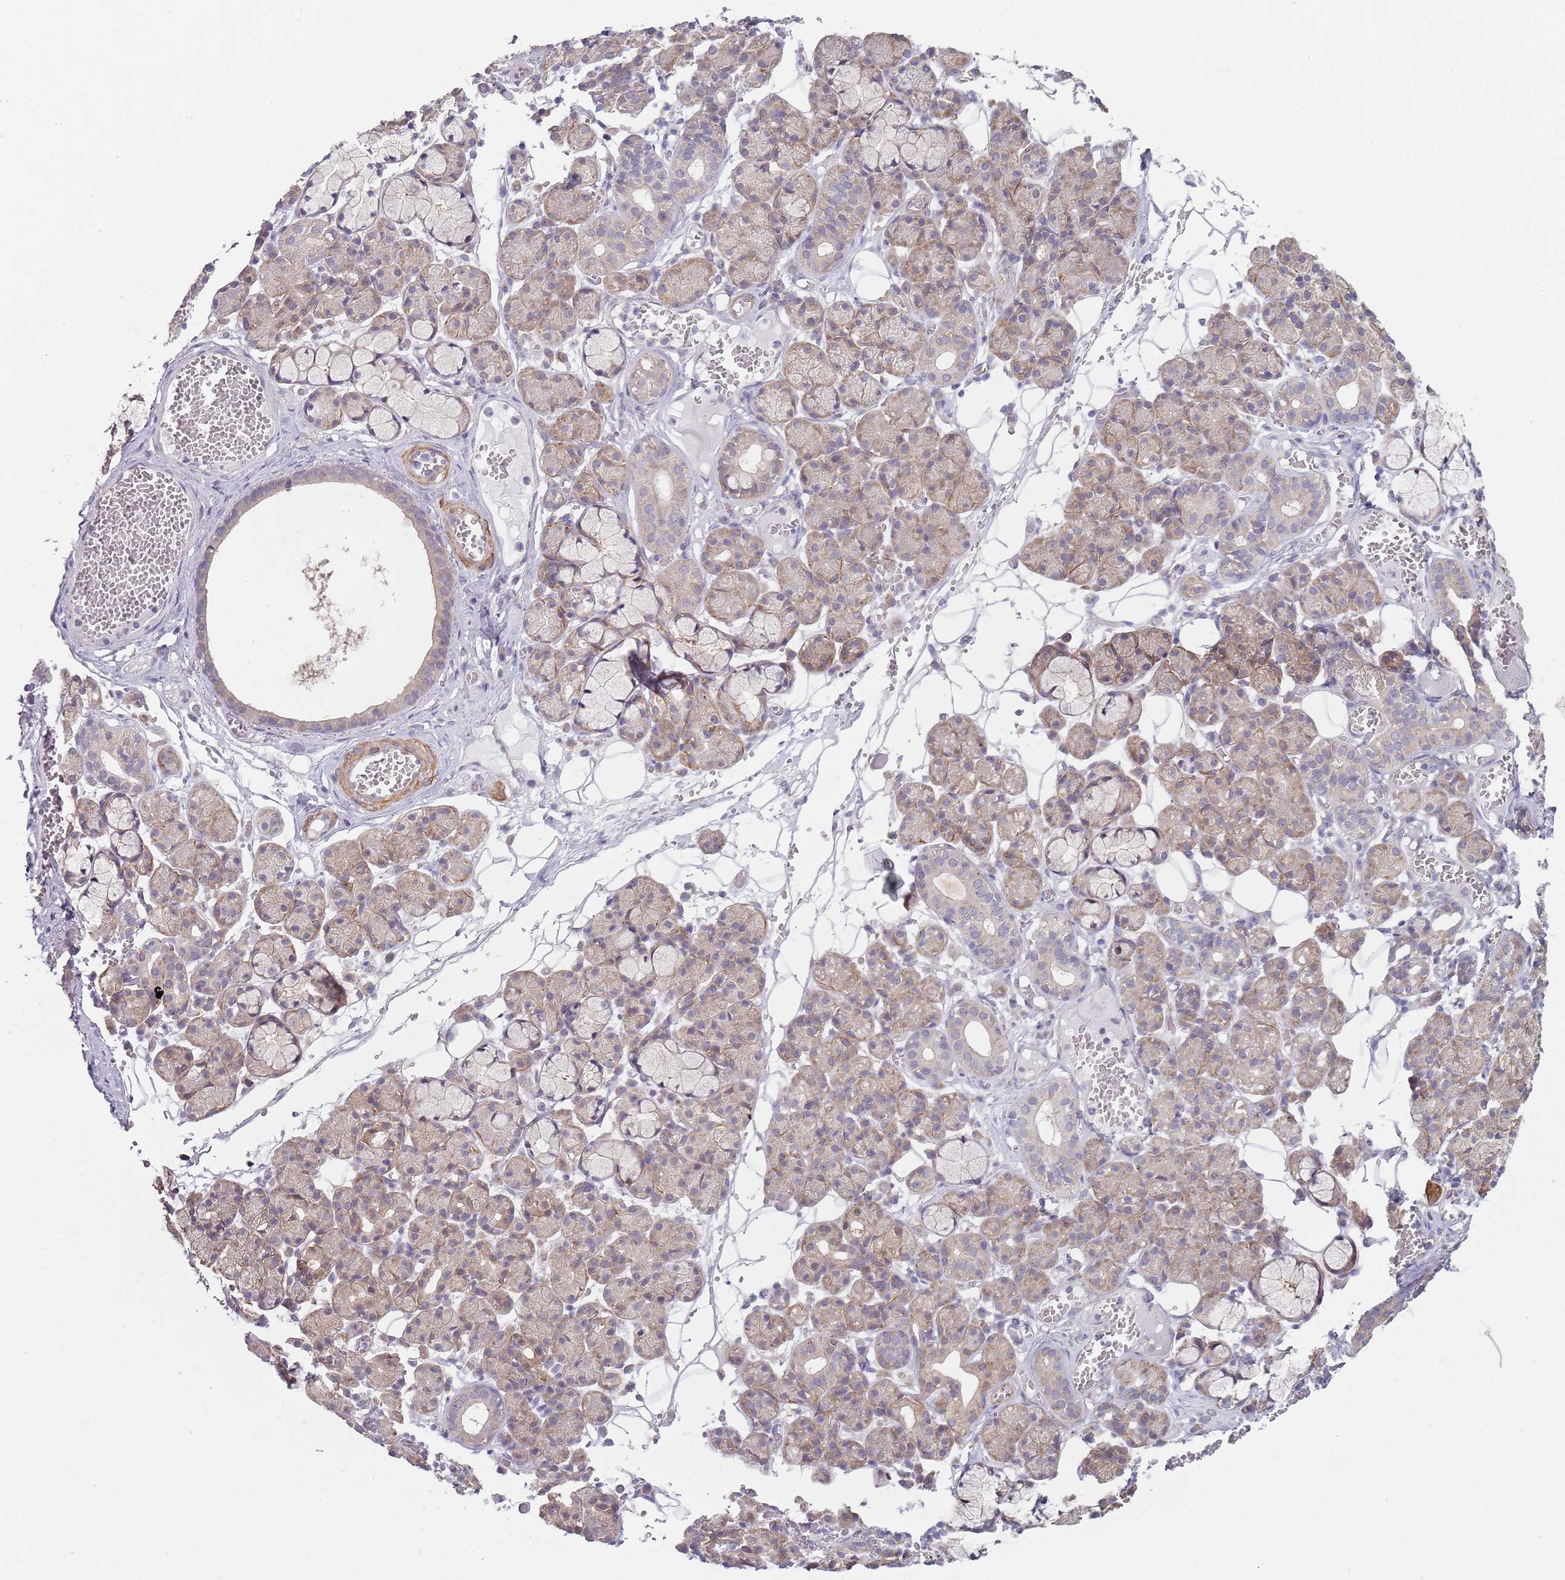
{"staining": {"intensity": "weak", "quantity": ">75%", "location": "cytoplasmic/membranous"}, "tissue": "salivary gland", "cell_type": "Glandular cells", "image_type": "normal", "snomed": [{"axis": "morphology", "description": "Normal tissue, NOS"}, {"axis": "topography", "description": "Salivary gland"}], "caption": "This photomicrograph displays immunohistochemistry (IHC) staining of normal salivary gland, with low weak cytoplasmic/membranous staining in approximately >75% of glandular cells.", "gene": "SLC26A6", "patient": {"sex": "male", "age": 63}}